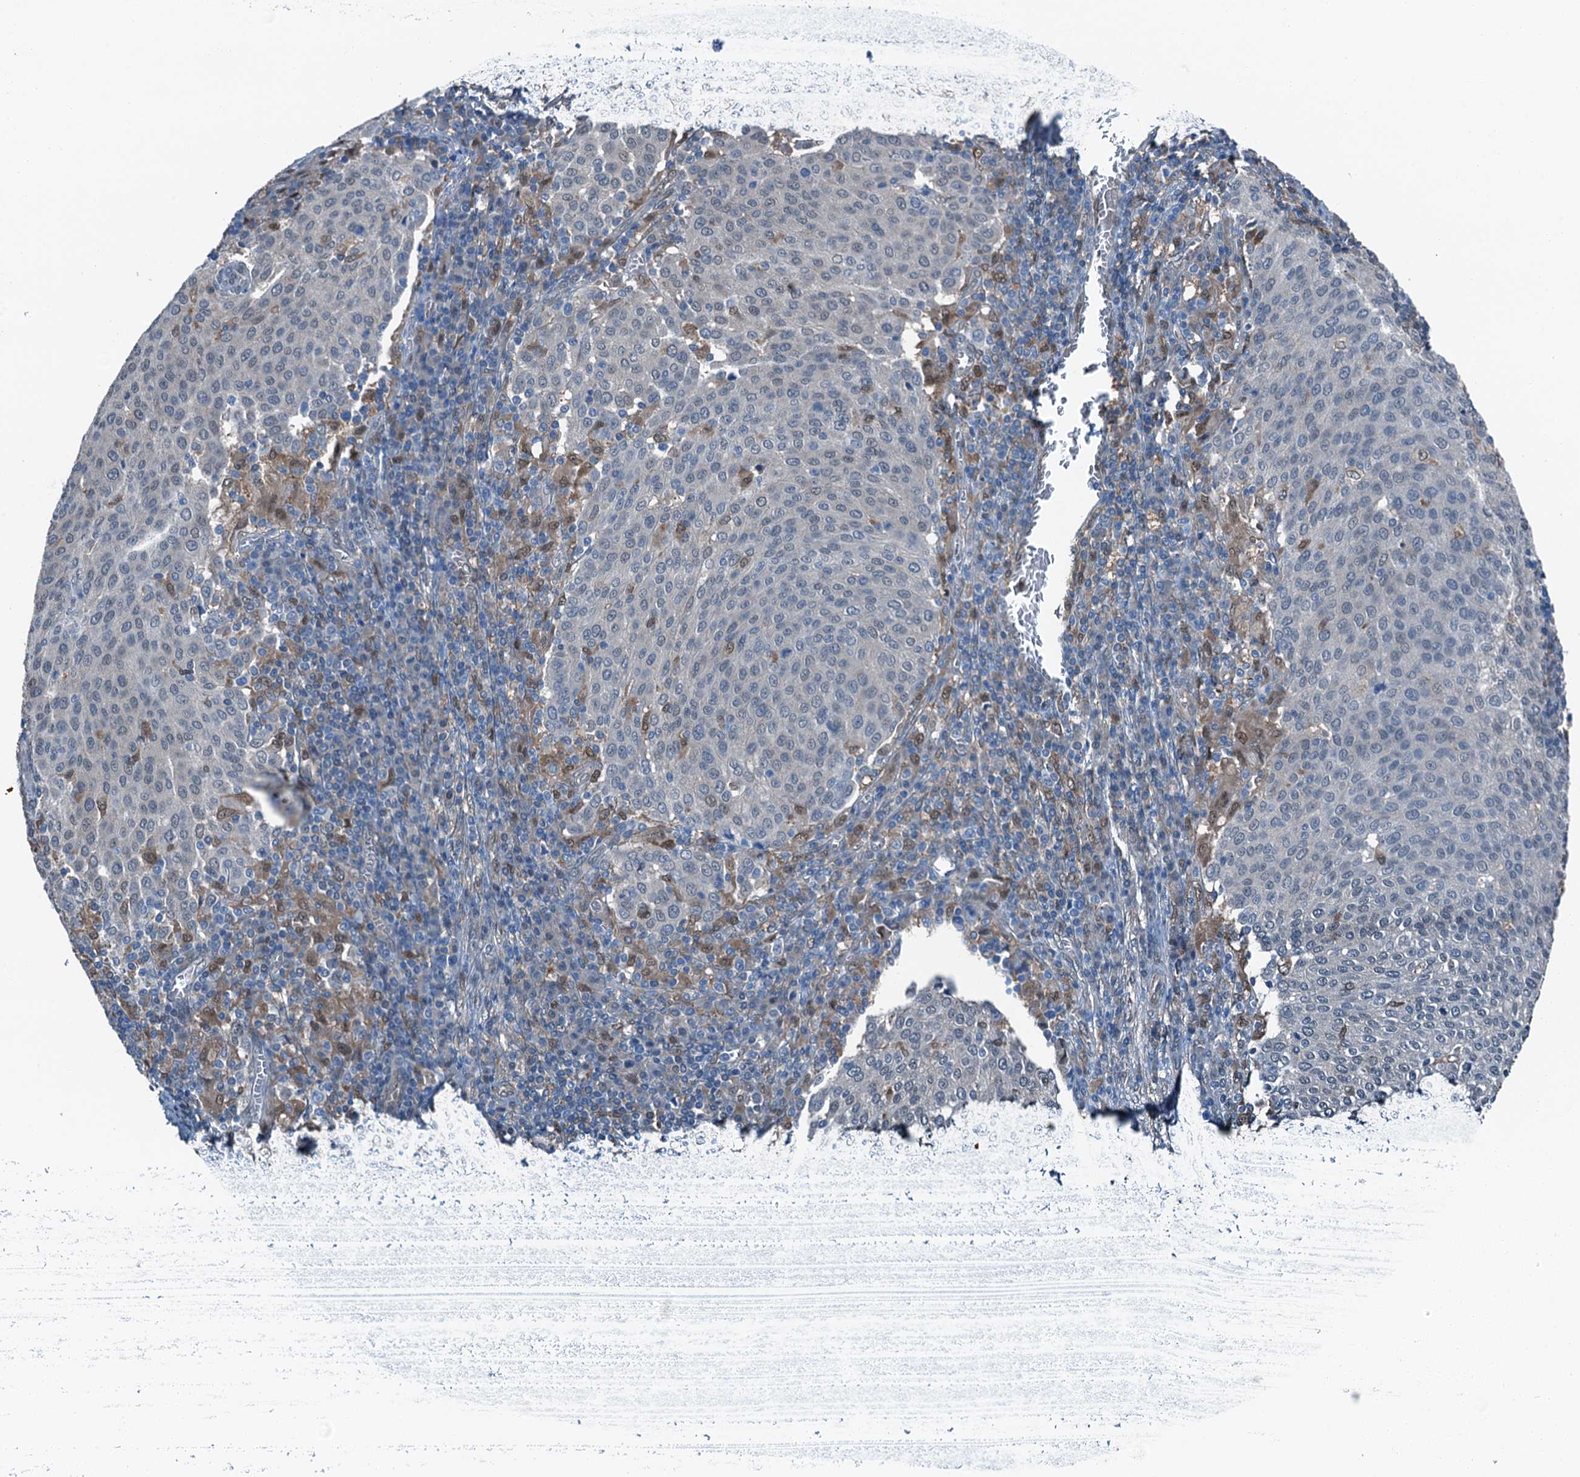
{"staining": {"intensity": "negative", "quantity": "none", "location": "none"}, "tissue": "cervical cancer", "cell_type": "Tumor cells", "image_type": "cancer", "snomed": [{"axis": "morphology", "description": "Squamous cell carcinoma, NOS"}, {"axis": "topography", "description": "Cervix"}], "caption": "Photomicrograph shows no significant protein positivity in tumor cells of cervical squamous cell carcinoma.", "gene": "RNH1", "patient": {"sex": "female", "age": 46}}